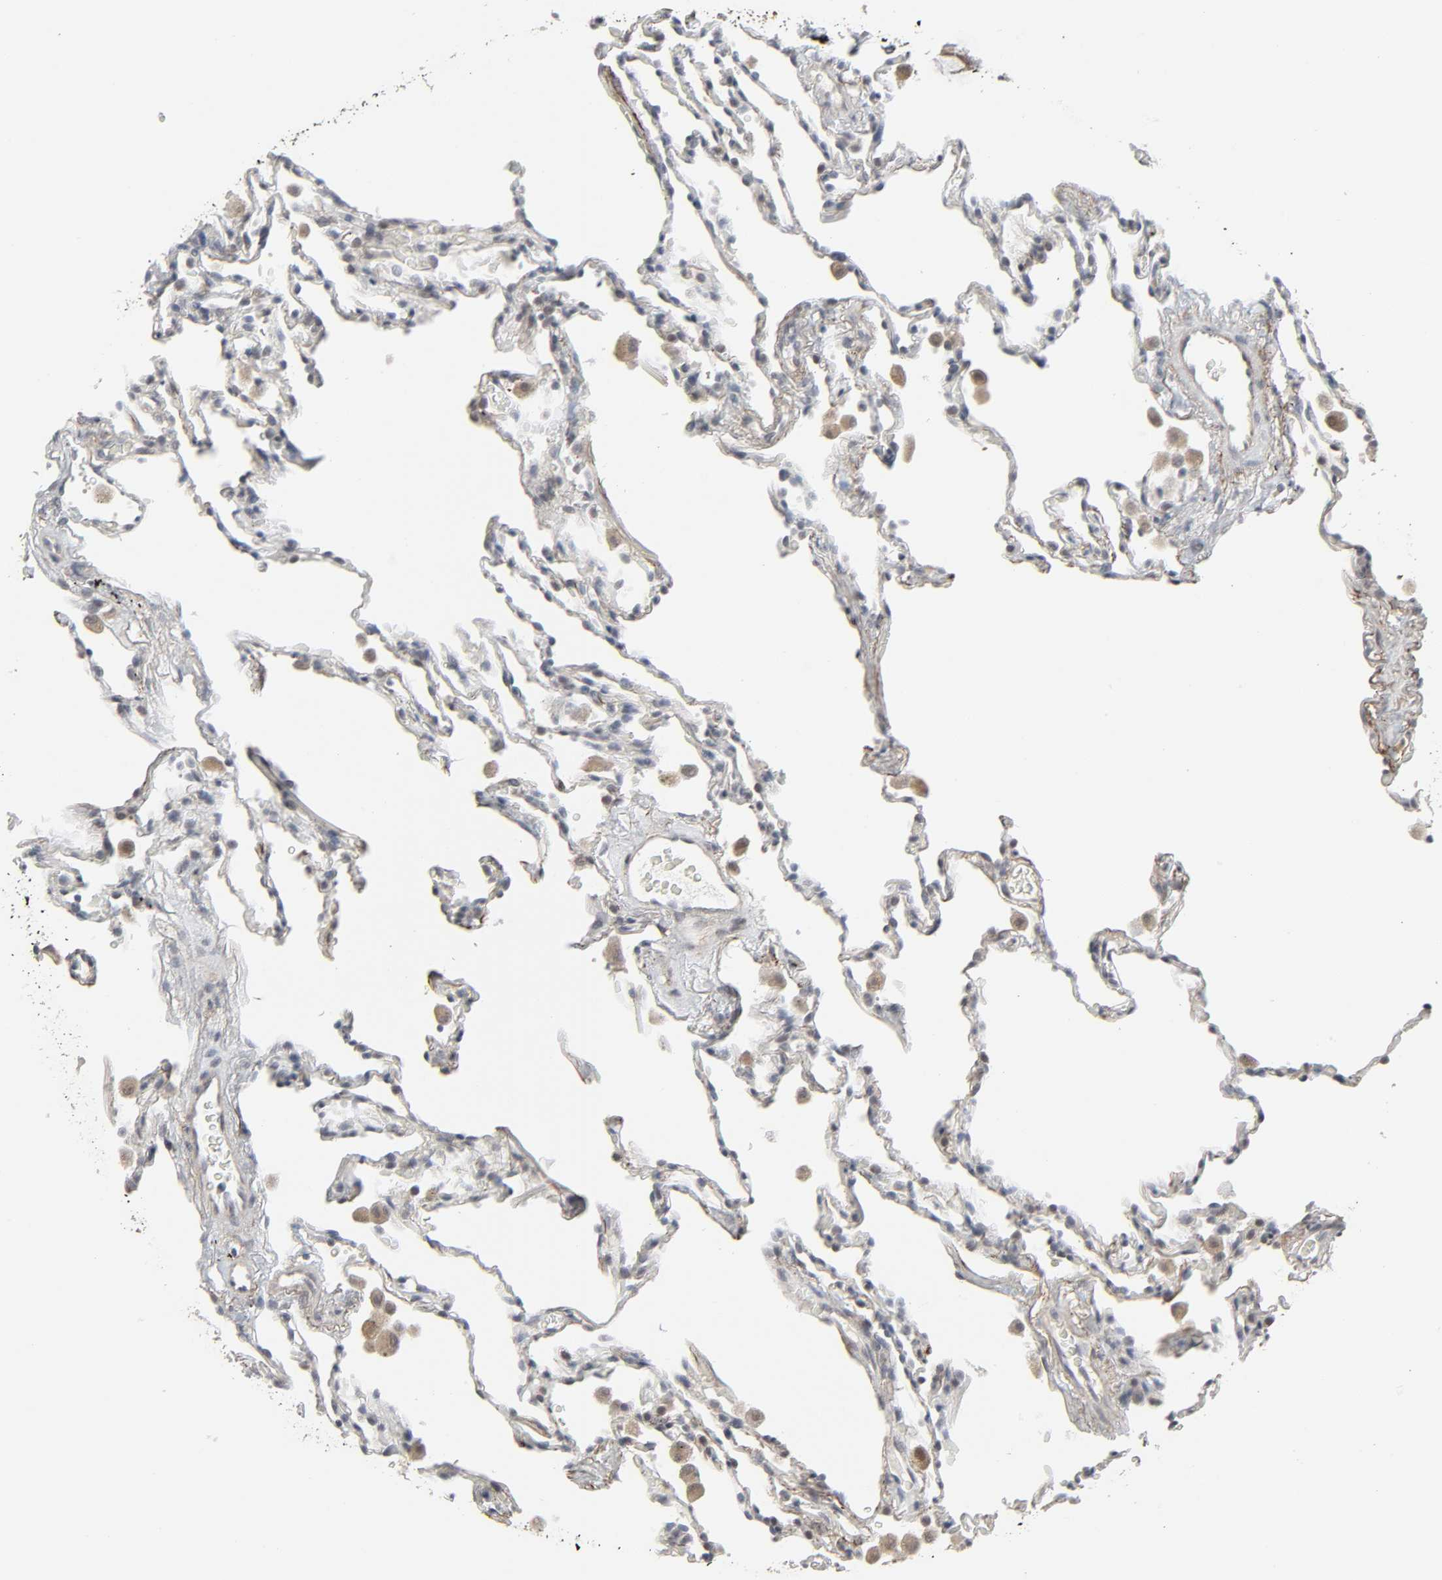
{"staining": {"intensity": "negative", "quantity": "none", "location": "none"}, "tissue": "lung", "cell_type": "Alveolar cells", "image_type": "normal", "snomed": [{"axis": "morphology", "description": "Normal tissue, NOS"}, {"axis": "morphology", "description": "Soft tissue tumor metastatic"}, {"axis": "topography", "description": "Lung"}], "caption": "A high-resolution photomicrograph shows IHC staining of benign lung, which displays no significant expression in alveolar cells.", "gene": "ZNF222", "patient": {"sex": "male", "age": 59}}